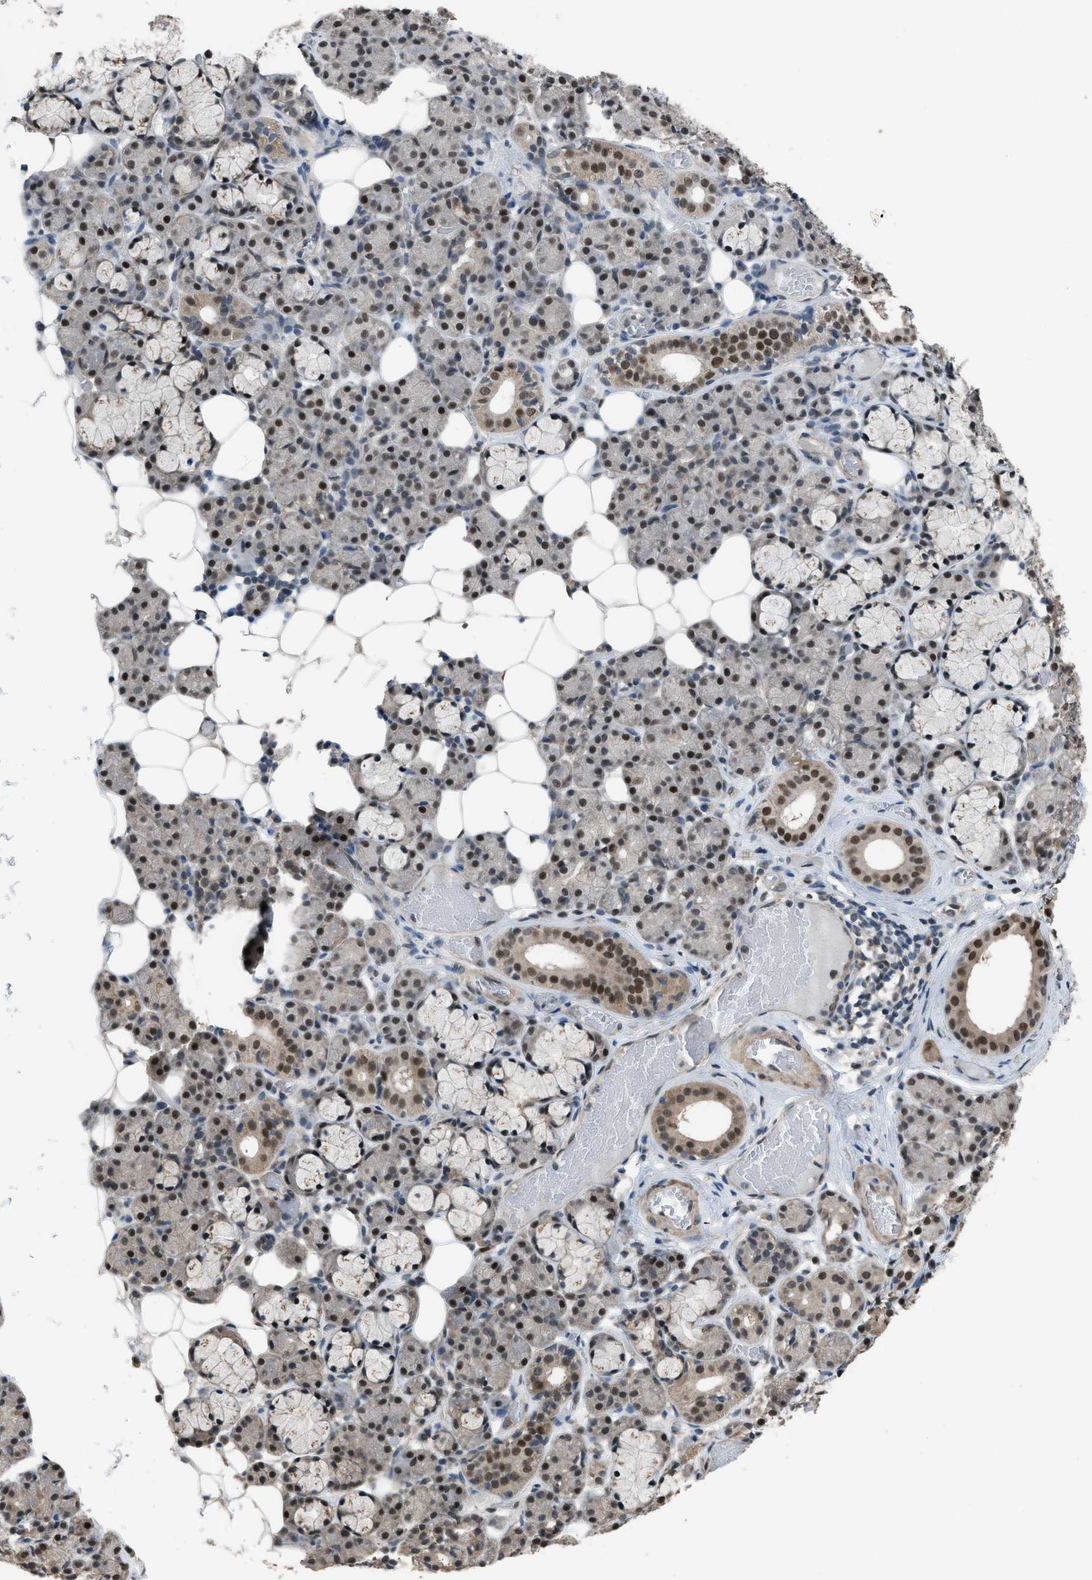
{"staining": {"intensity": "strong", "quantity": "25%-75%", "location": "cytoplasmic/membranous,nuclear"}, "tissue": "salivary gland", "cell_type": "Glandular cells", "image_type": "normal", "snomed": [{"axis": "morphology", "description": "Normal tissue, NOS"}, {"axis": "topography", "description": "Salivary gland"}], "caption": "Protein staining exhibits strong cytoplasmic/membranous,nuclear expression in approximately 25%-75% of glandular cells in unremarkable salivary gland.", "gene": "KPNA6", "patient": {"sex": "male", "age": 63}}